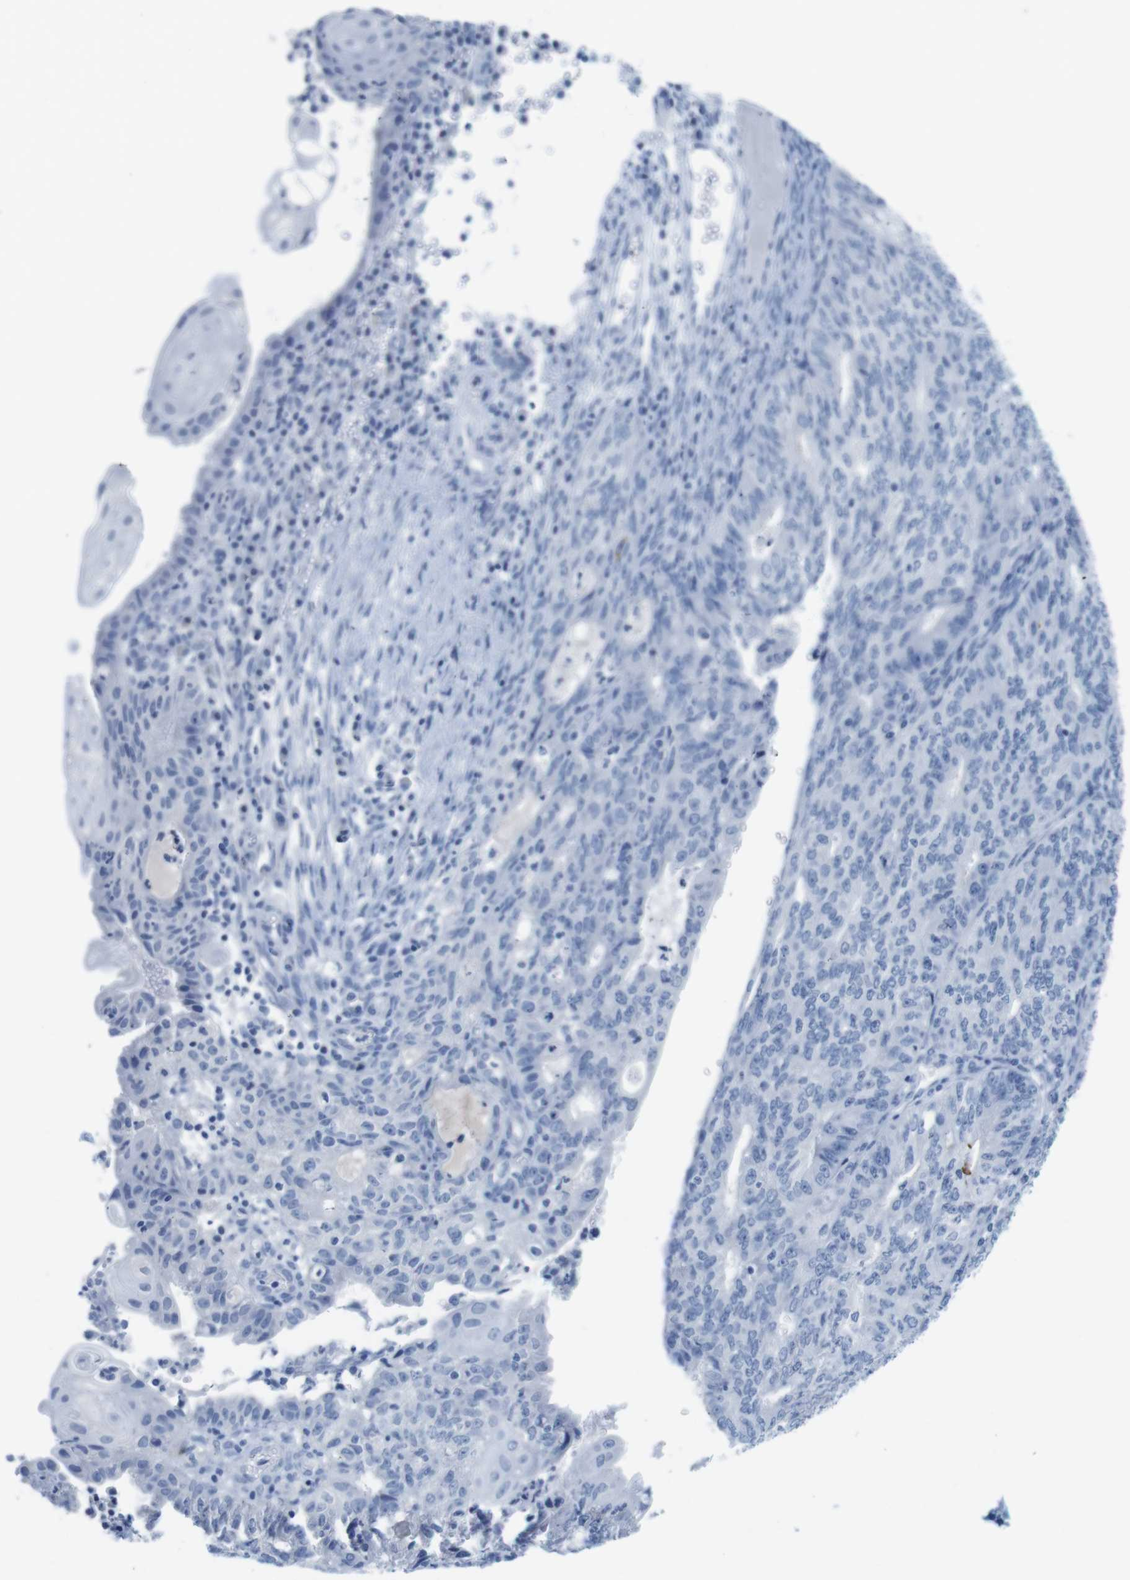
{"staining": {"intensity": "negative", "quantity": "none", "location": "none"}, "tissue": "endometrial cancer", "cell_type": "Tumor cells", "image_type": "cancer", "snomed": [{"axis": "morphology", "description": "Adenocarcinoma, NOS"}, {"axis": "topography", "description": "Endometrium"}], "caption": "Immunohistochemistry of human endometrial cancer displays no staining in tumor cells.", "gene": "MAP6", "patient": {"sex": "female", "age": 32}}